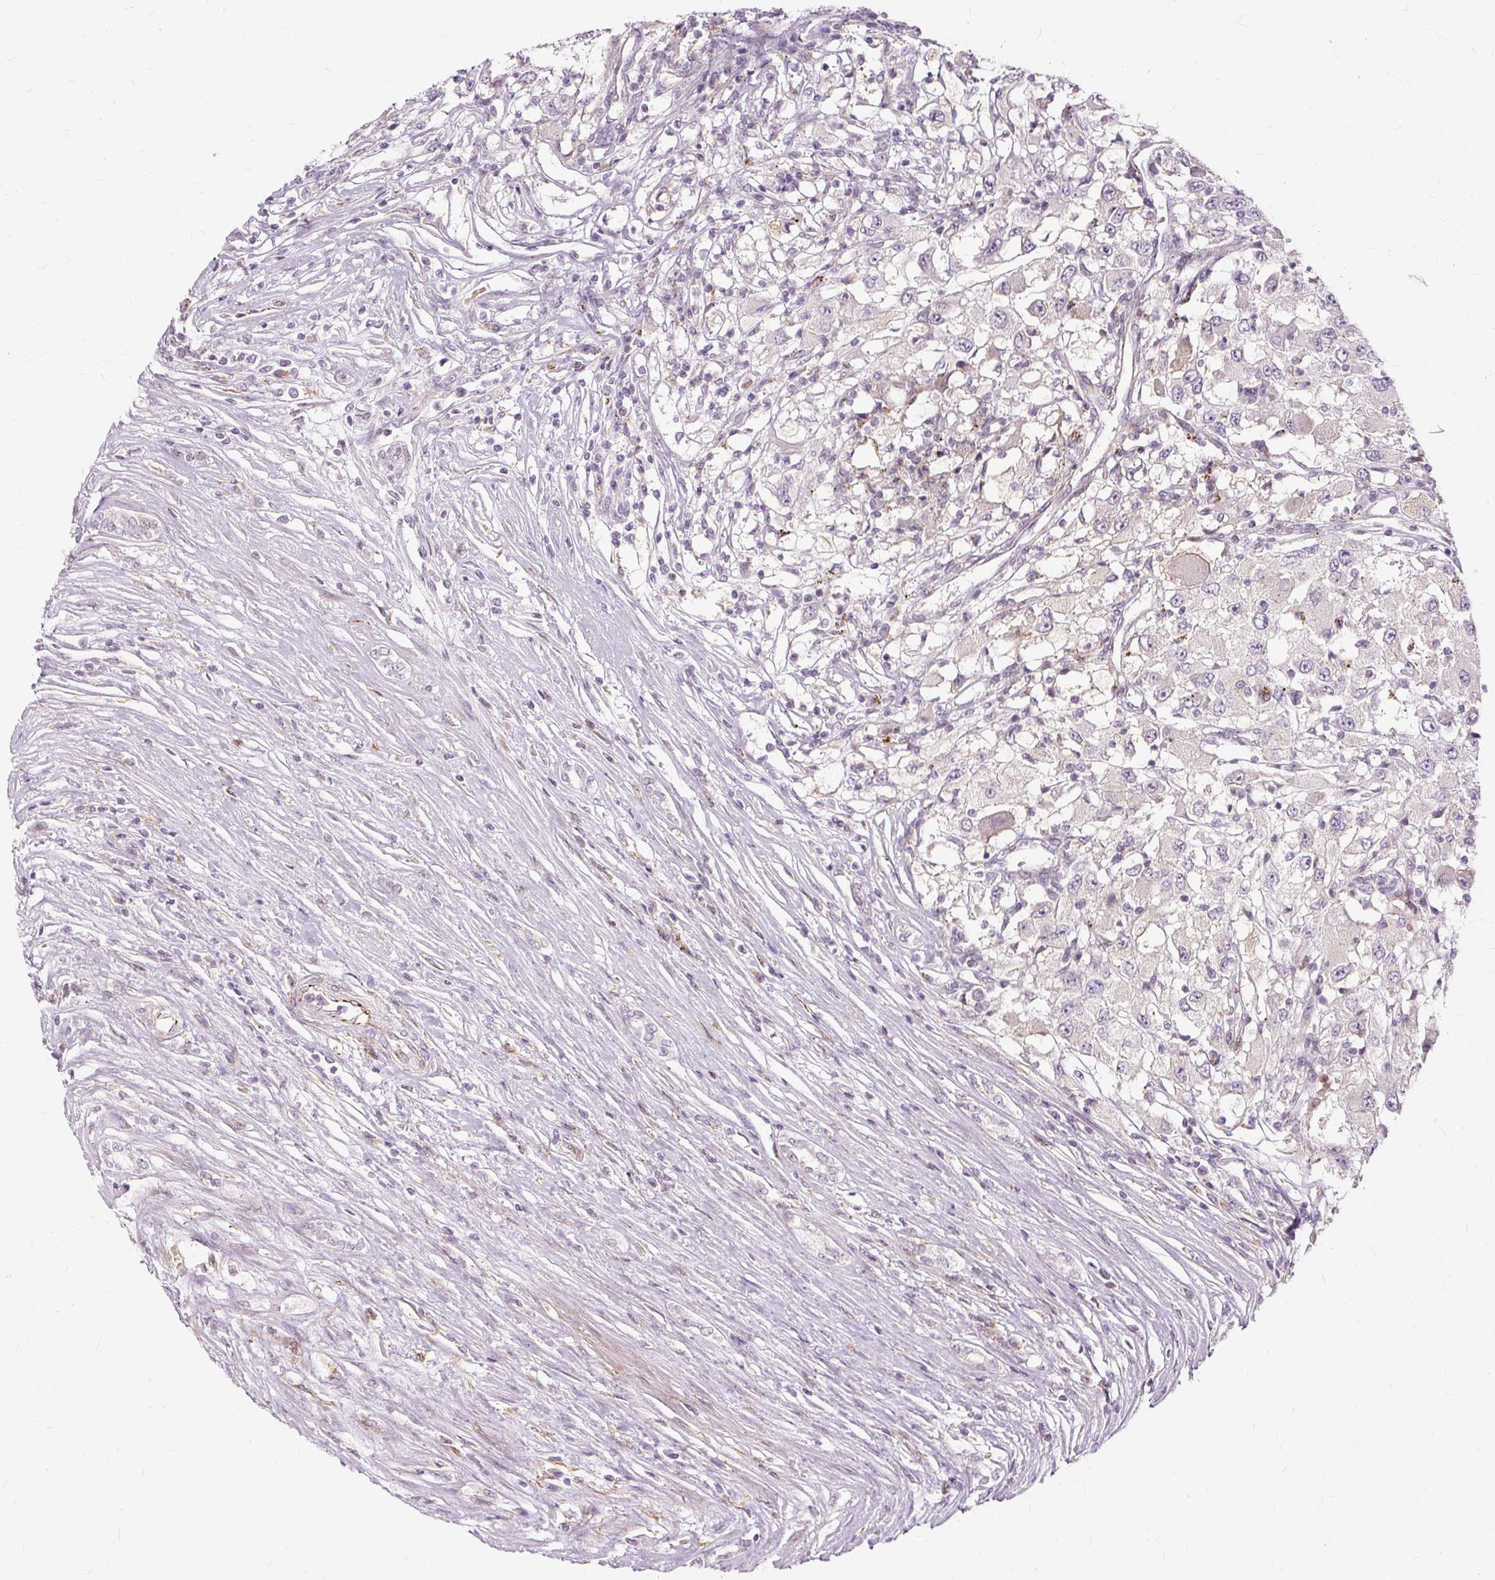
{"staining": {"intensity": "negative", "quantity": "none", "location": "none"}, "tissue": "renal cancer", "cell_type": "Tumor cells", "image_type": "cancer", "snomed": [{"axis": "morphology", "description": "Adenocarcinoma, NOS"}, {"axis": "topography", "description": "Kidney"}], "caption": "Immunohistochemistry micrograph of renal cancer stained for a protein (brown), which demonstrates no expression in tumor cells.", "gene": "MMACHC", "patient": {"sex": "female", "age": 67}}